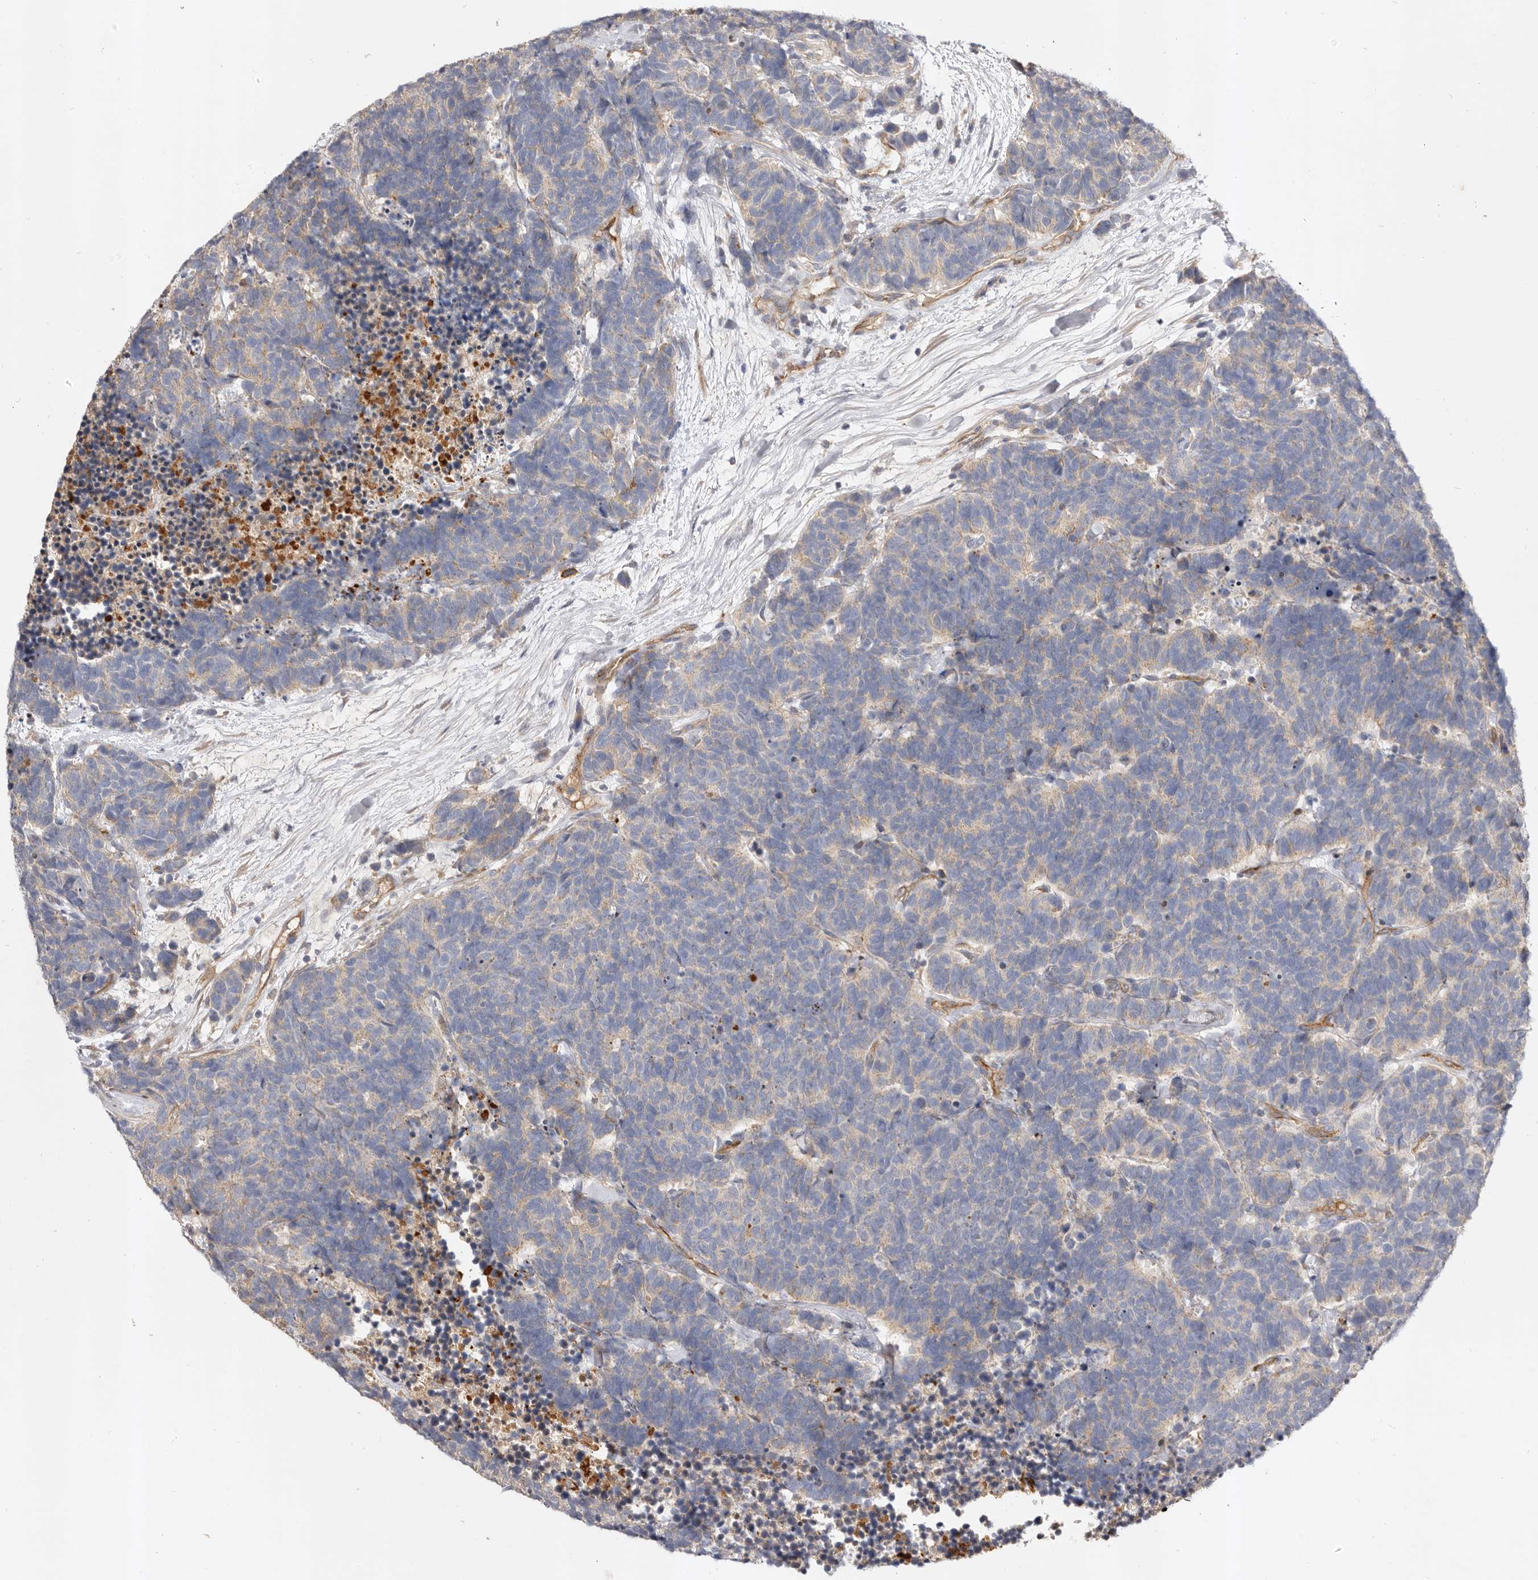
{"staining": {"intensity": "negative", "quantity": "none", "location": "none"}, "tissue": "carcinoid", "cell_type": "Tumor cells", "image_type": "cancer", "snomed": [{"axis": "morphology", "description": "Carcinoma, NOS"}, {"axis": "morphology", "description": "Carcinoid, malignant, NOS"}, {"axis": "topography", "description": "Urinary bladder"}], "caption": "Immunohistochemical staining of carcinoid (malignant) shows no significant expression in tumor cells.", "gene": "ADAMTS9", "patient": {"sex": "male", "age": 57}}